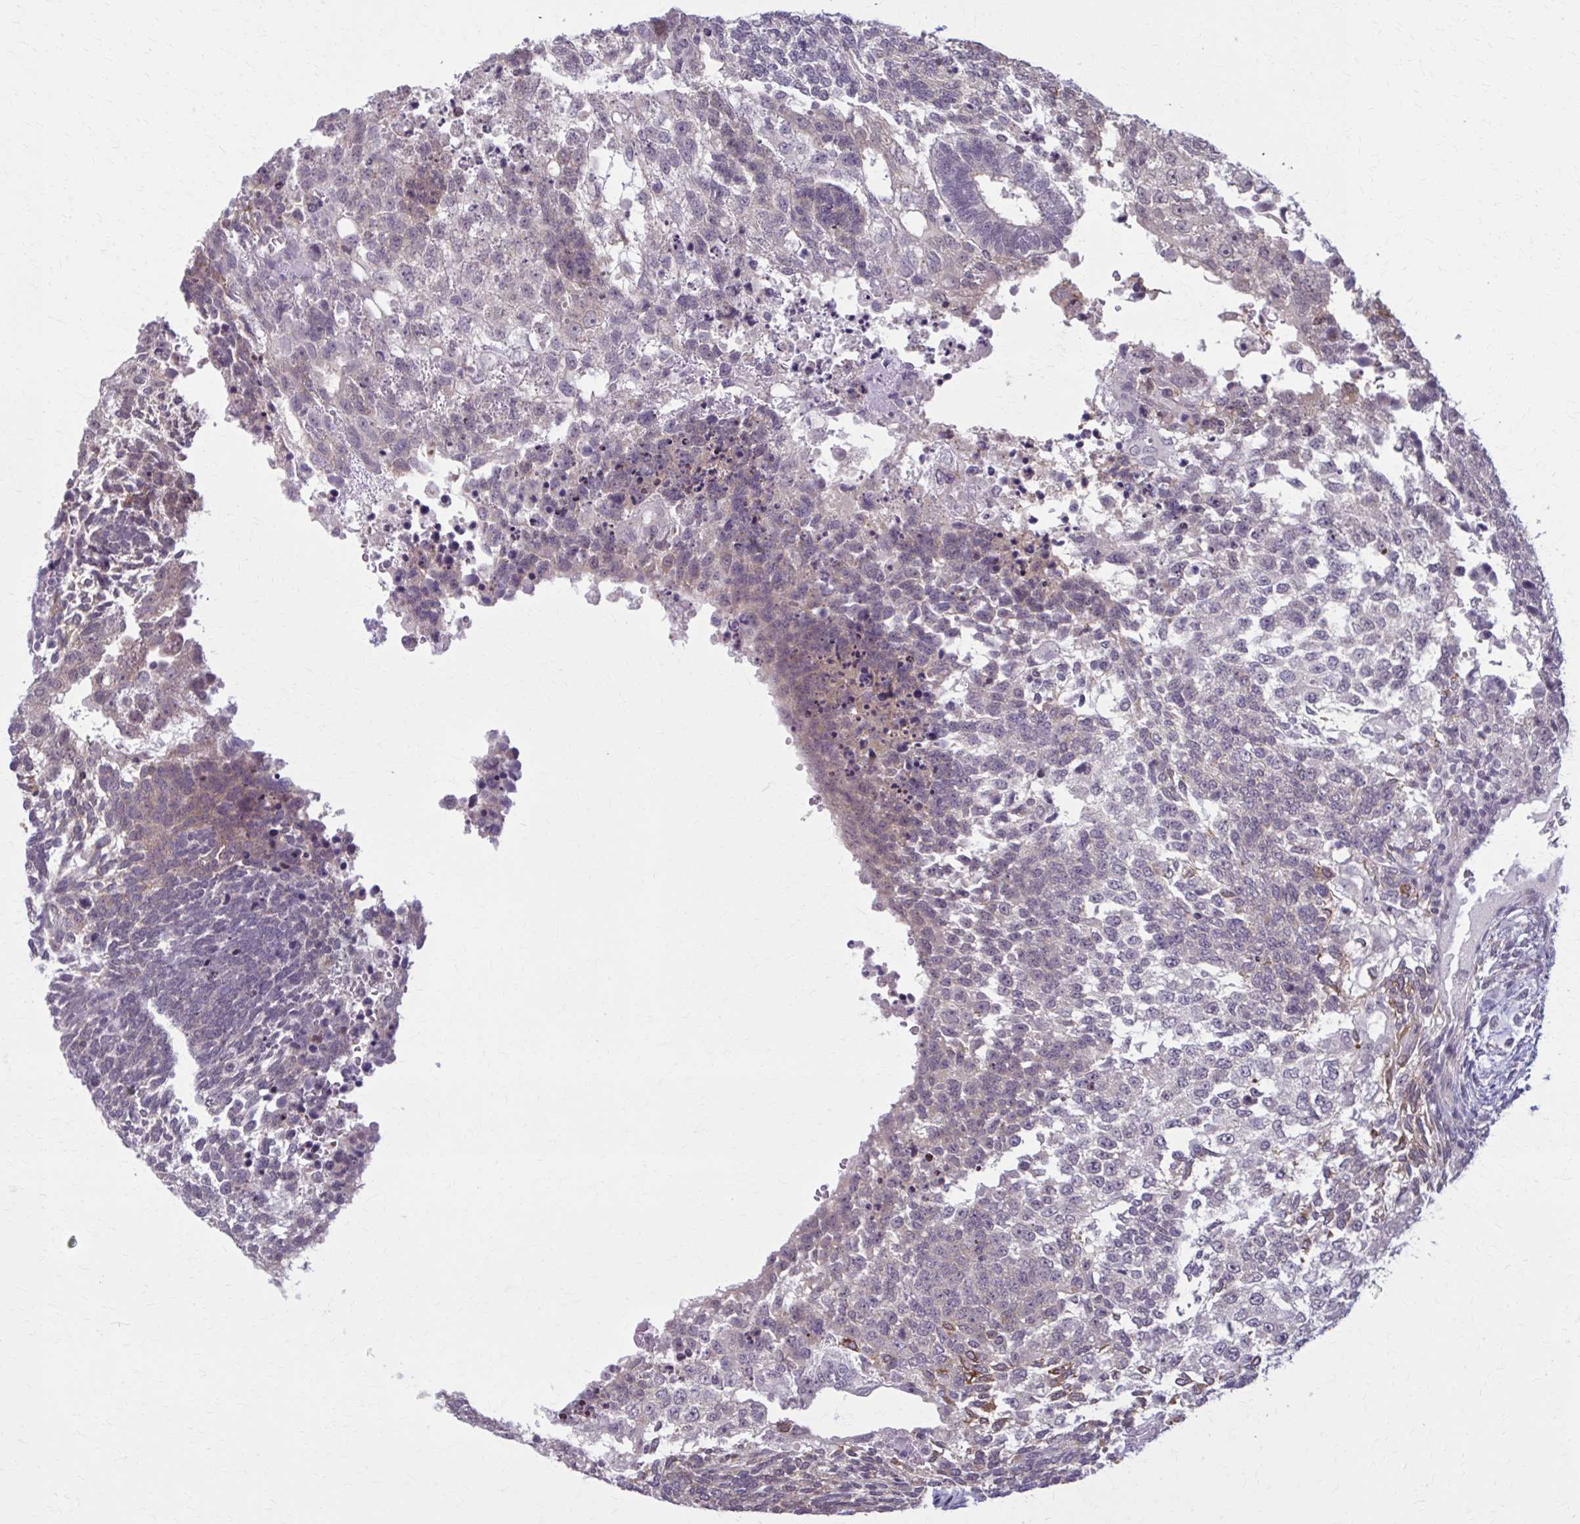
{"staining": {"intensity": "weak", "quantity": "<25%", "location": "cytoplasmic/membranous"}, "tissue": "testis cancer", "cell_type": "Tumor cells", "image_type": "cancer", "snomed": [{"axis": "morphology", "description": "Carcinoma, Embryonal, NOS"}, {"axis": "topography", "description": "Testis"}], "caption": "Micrograph shows no protein expression in tumor cells of embryonal carcinoma (testis) tissue.", "gene": "NUMBL", "patient": {"sex": "male", "age": 23}}